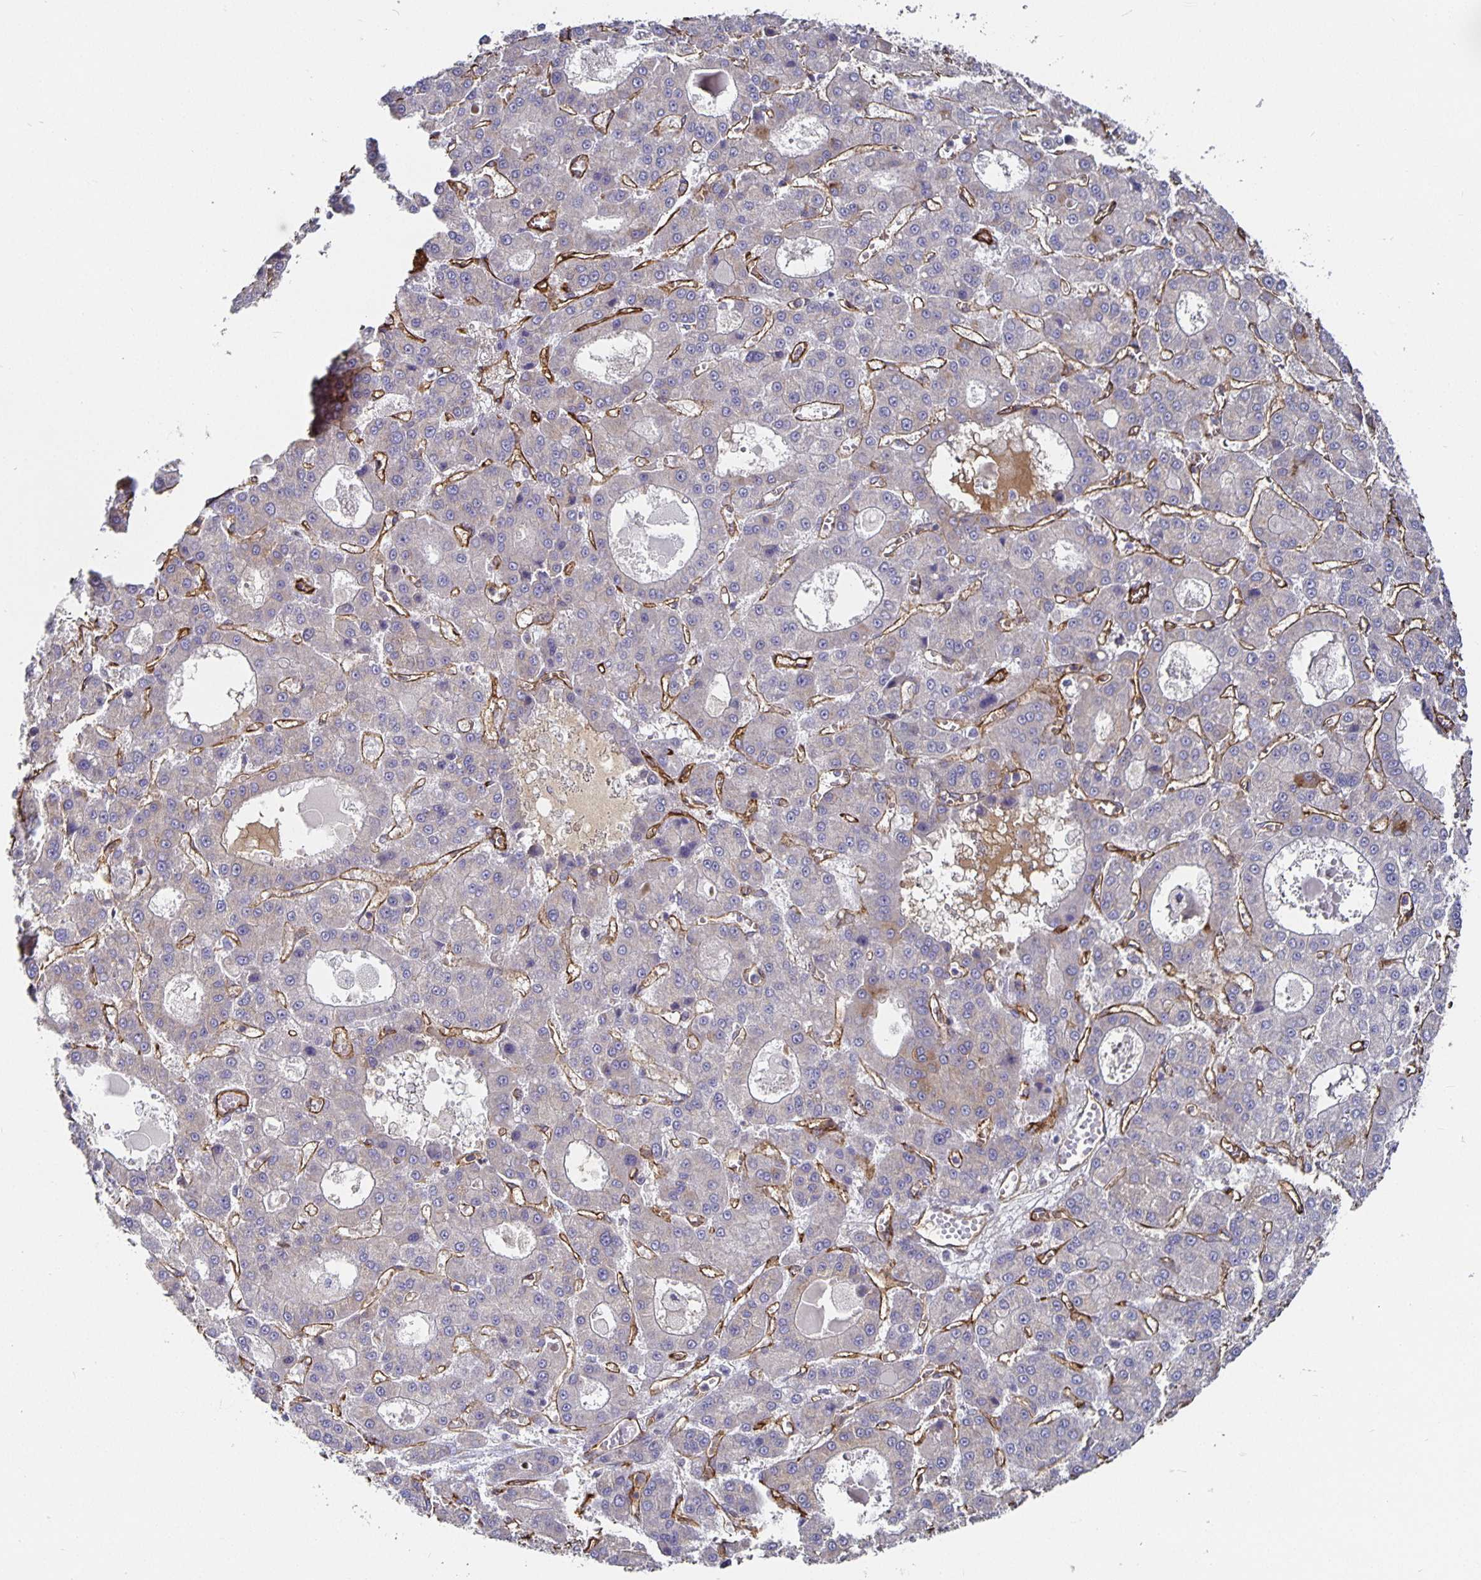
{"staining": {"intensity": "negative", "quantity": "none", "location": "none"}, "tissue": "liver cancer", "cell_type": "Tumor cells", "image_type": "cancer", "snomed": [{"axis": "morphology", "description": "Carcinoma, Hepatocellular, NOS"}, {"axis": "topography", "description": "Liver"}], "caption": "This is a micrograph of immunohistochemistry (IHC) staining of liver cancer (hepatocellular carcinoma), which shows no positivity in tumor cells.", "gene": "PODXL", "patient": {"sex": "male", "age": 70}}